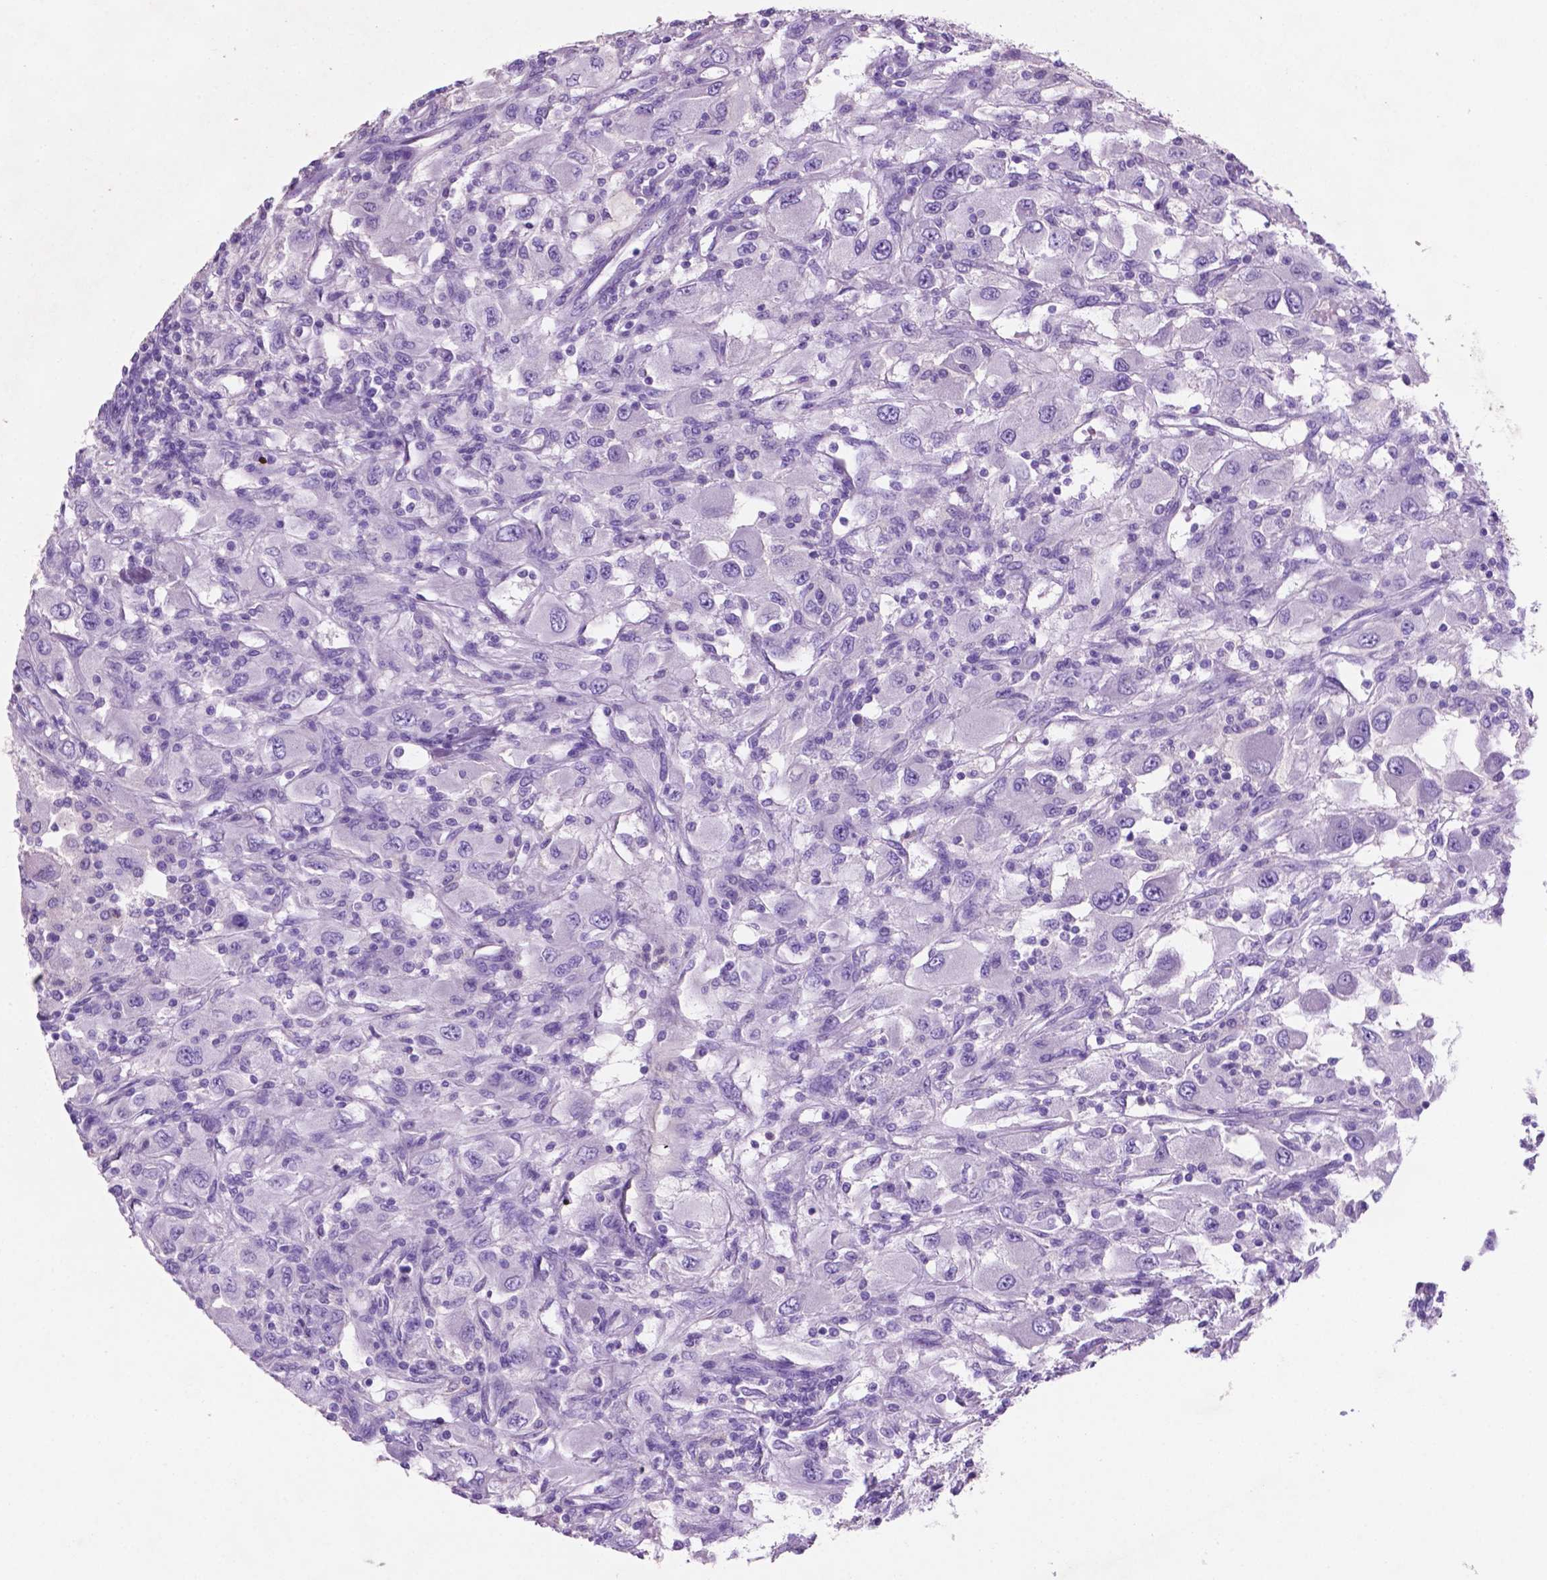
{"staining": {"intensity": "negative", "quantity": "none", "location": "none"}, "tissue": "renal cancer", "cell_type": "Tumor cells", "image_type": "cancer", "snomed": [{"axis": "morphology", "description": "Adenocarcinoma, NOS"}, {"axis": "topography", "description": "Kidney"}], "caption": "Immunohistochemistry (IHC) image of renal adenocarcinoma stained for a protein (brown), which exhibits no staining in tumor cells.", "gene": "POU4F1", "patient": {"sex": "female", "age": 67}}